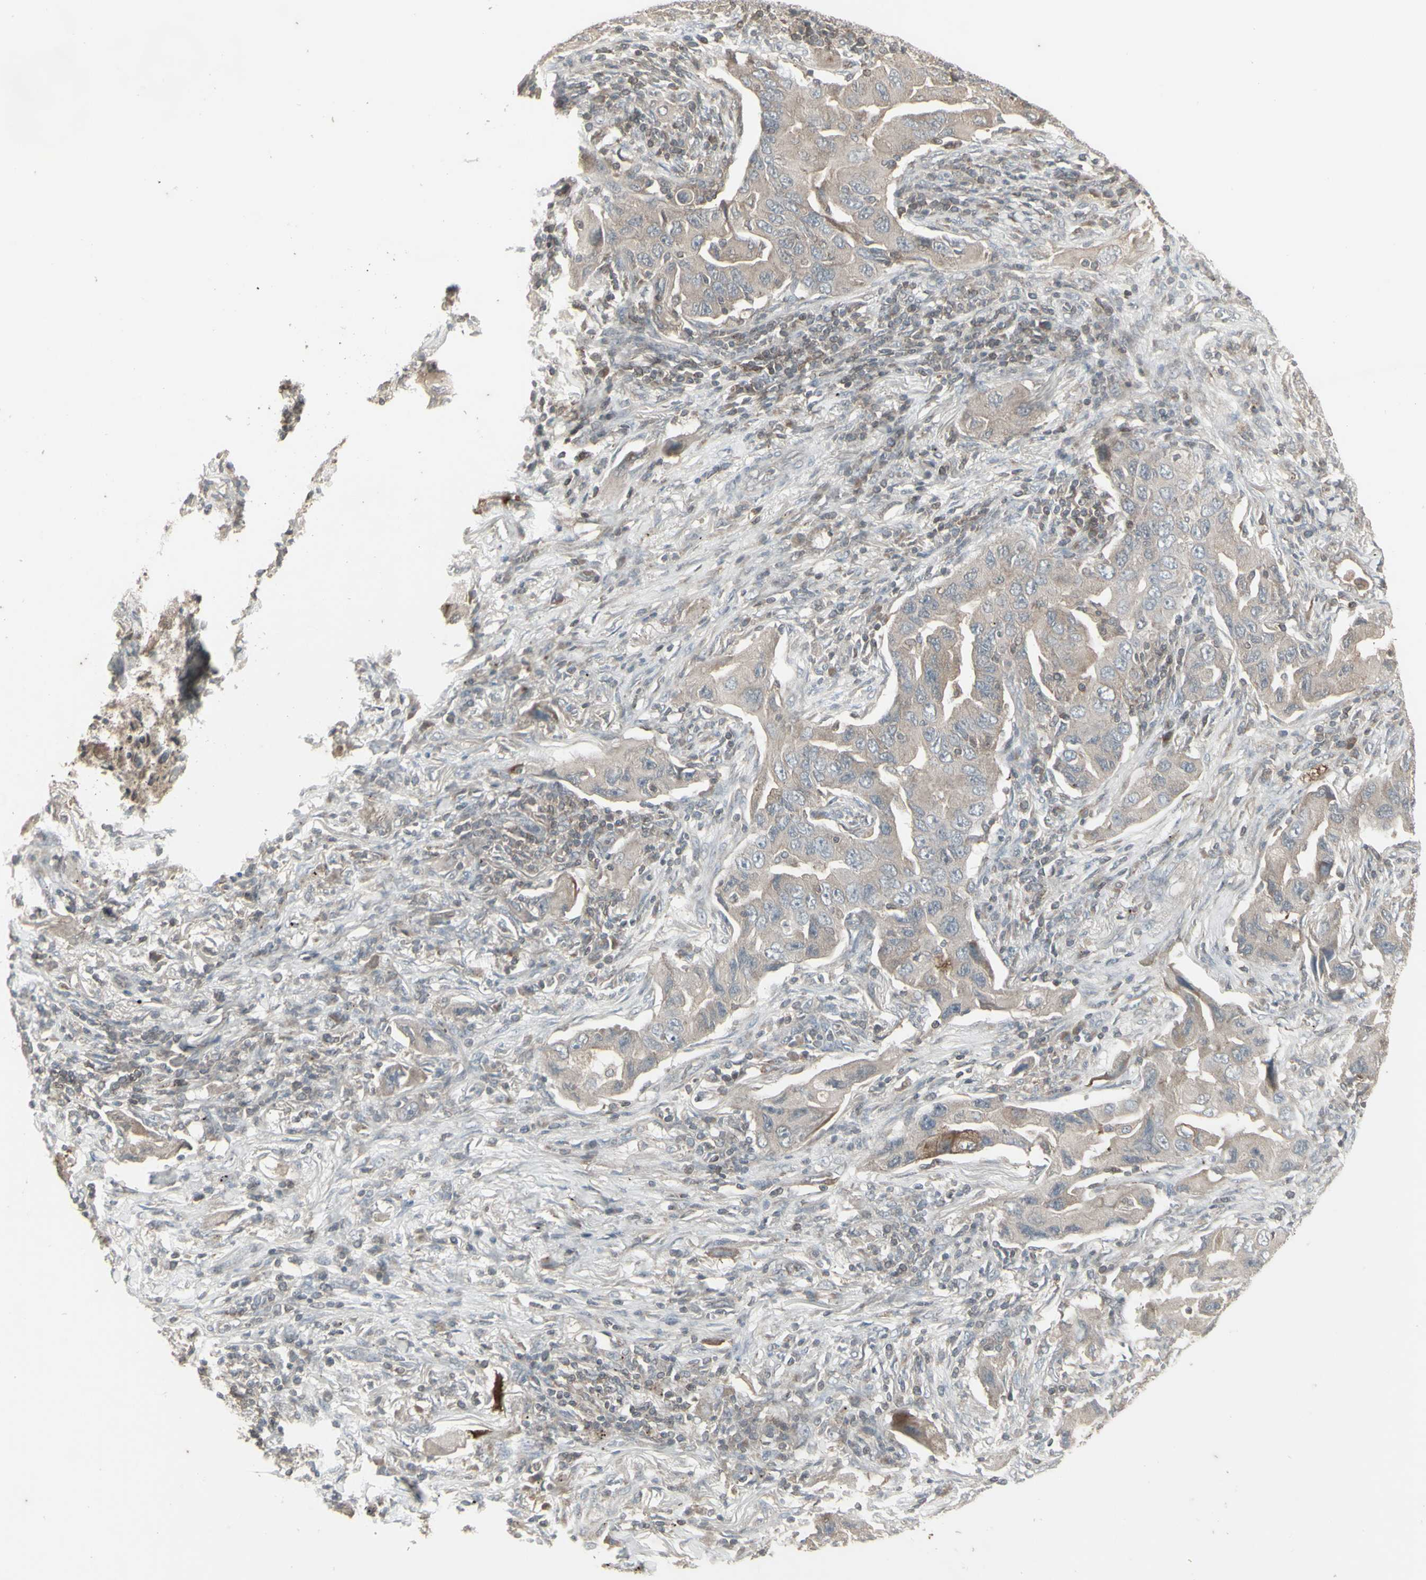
{"staining": {"intensity": "weak", "quantity": ">75%", "location": "cytoplasmic/membranous"}, "tissue": "lung cancer", "cell_type": "Tumor cells", "image_type": "cancer", "snomed": [{"axis": "morphology", "description": "Adenocarcinoma, NOS"}, {"axis": "topography", "description": "Lung"}], "caption": "The photomicrograph displays a brown stain indicating the presence of a protein in the cytoplasmic/membranous of tumor cells in lung adenocarcinoma.", "gene": "CSK", "patient": {"sex": "female", "age": 65}}